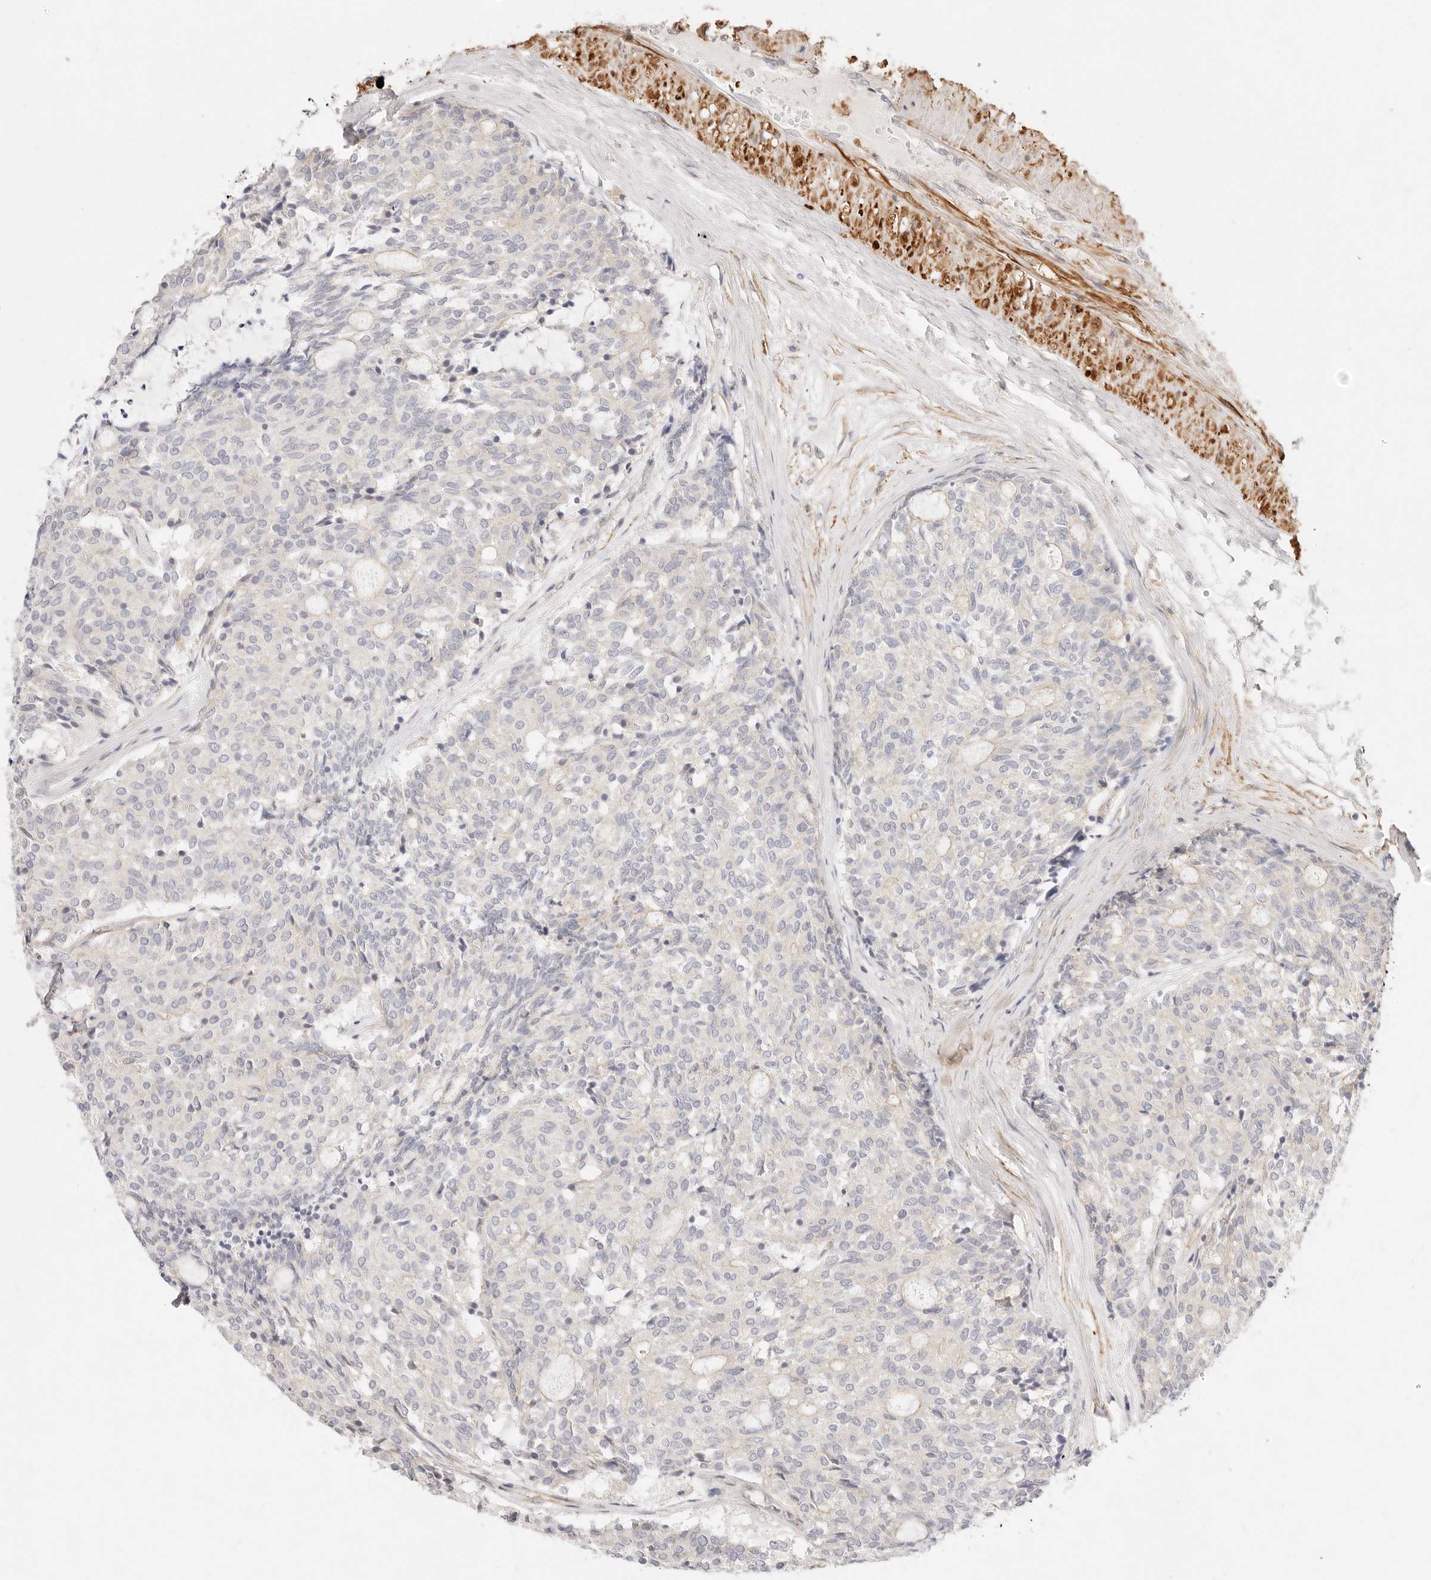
{"staining": {"intensity": "negative", "quantity": "none", "location": "none"}, "tissue": "carcinoid", "cell_type": "Tumor cells", "image_type": "cancer", "snomed": [{"axis": "morphology", "description": "Carcinoid, malignant, NOS"}, {"axis": "topography", "description": "Pancreas"}], "caption": "Carcinoid stained for a protein using immunohistochemistry exhibits no expression tumor cells.", "gene": "UBXN10", "patient": {"sex": "female", "age": 54}}